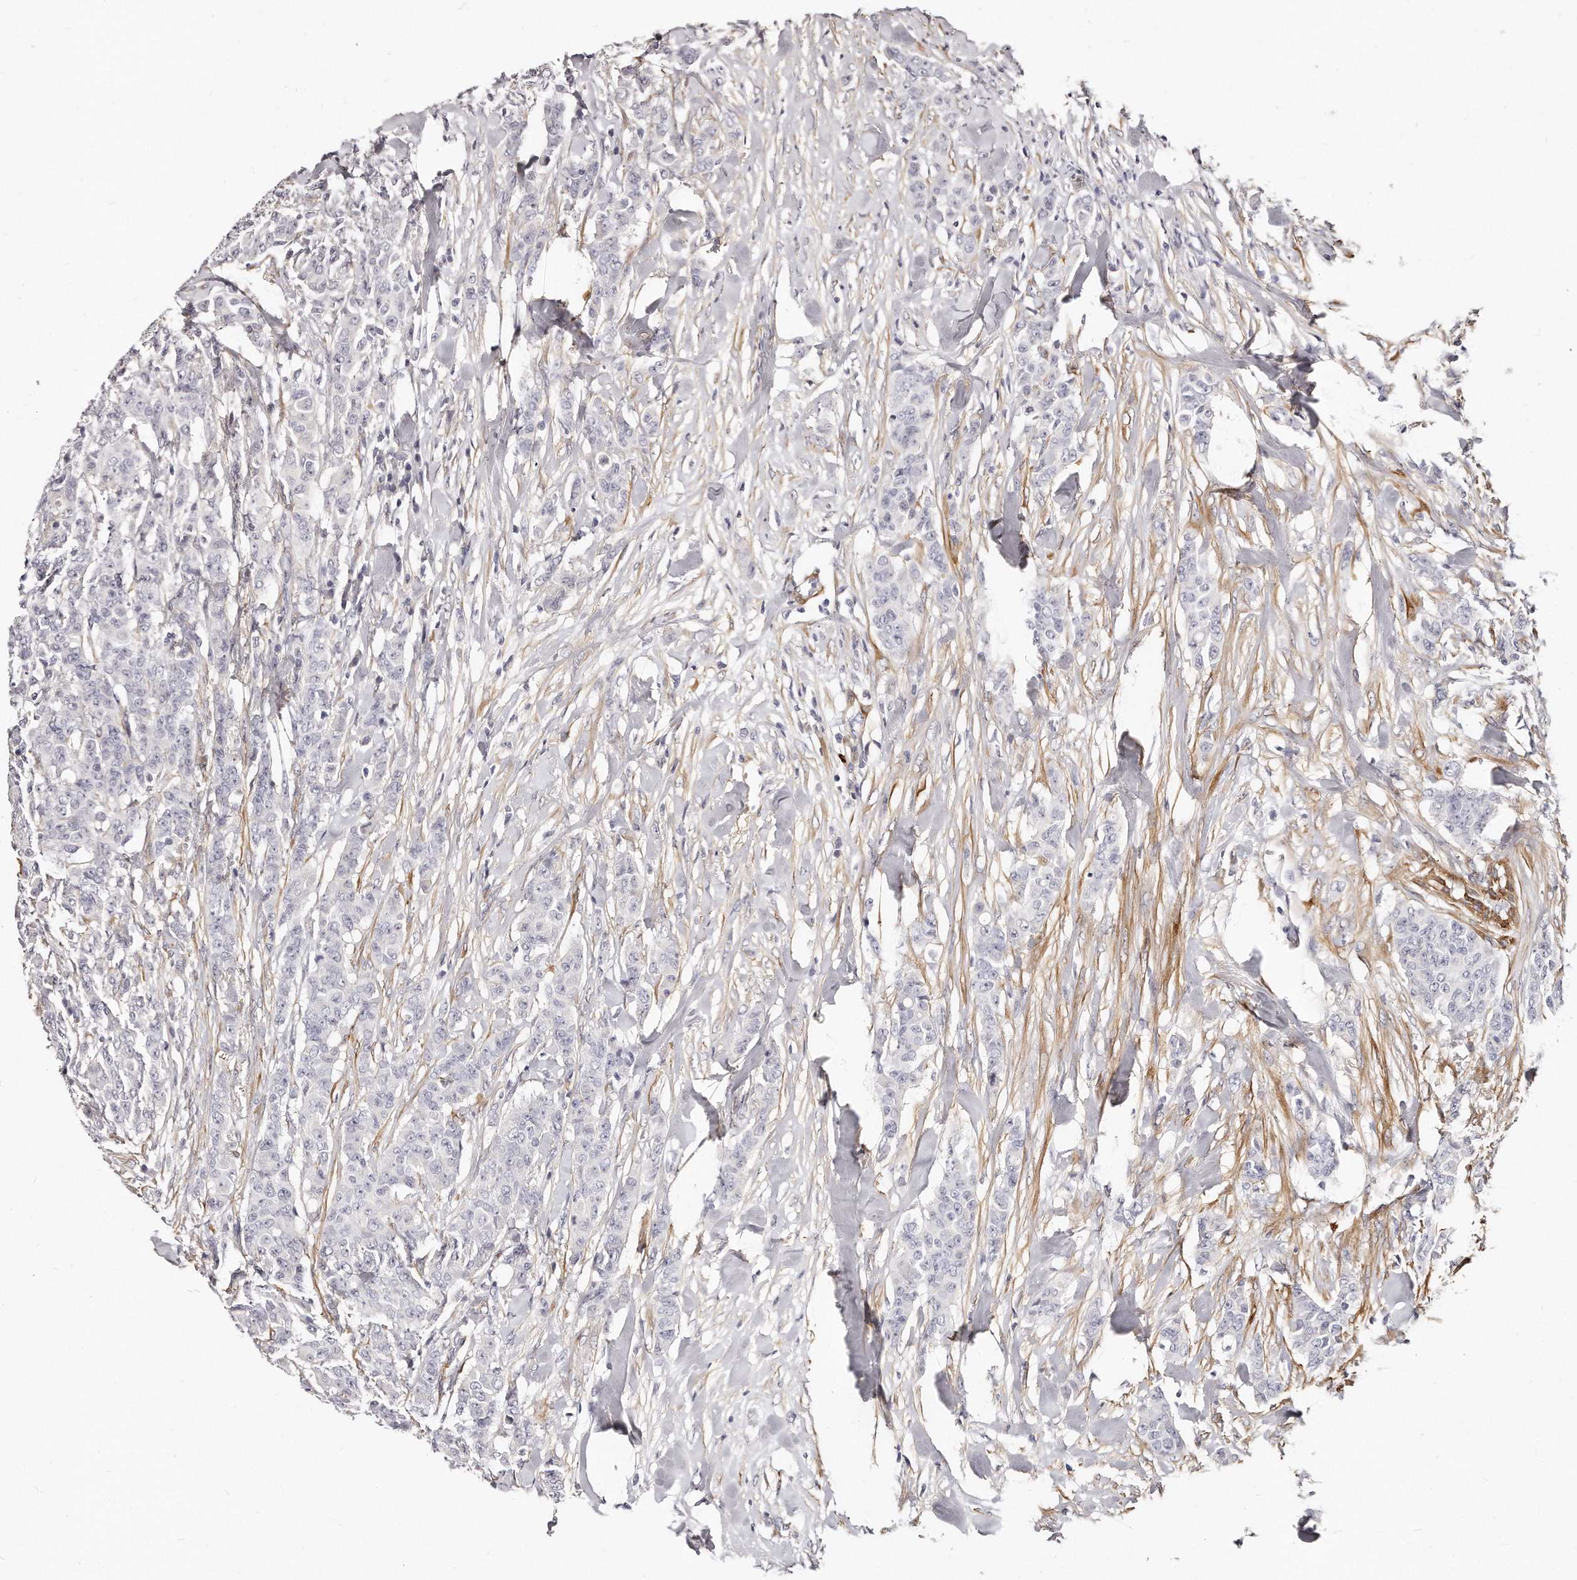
{"staining": {"intensity": "negative", "quantity": "none", "location": "none"}, "tissue": "breast cancer", "cell_type": "Tumor cells", "image_type": "cancer", "snomed": [{"axis": "morphology", "description": "Duct carcinoma"}, {"axis": "topography", "description": "Breast"}], "caption": "Tumor cells show no significant protein staining in breast cancer (intraductal carcinoma).", "gene": "LMOD1", "patient": {"sex": "female", "age": 40}}